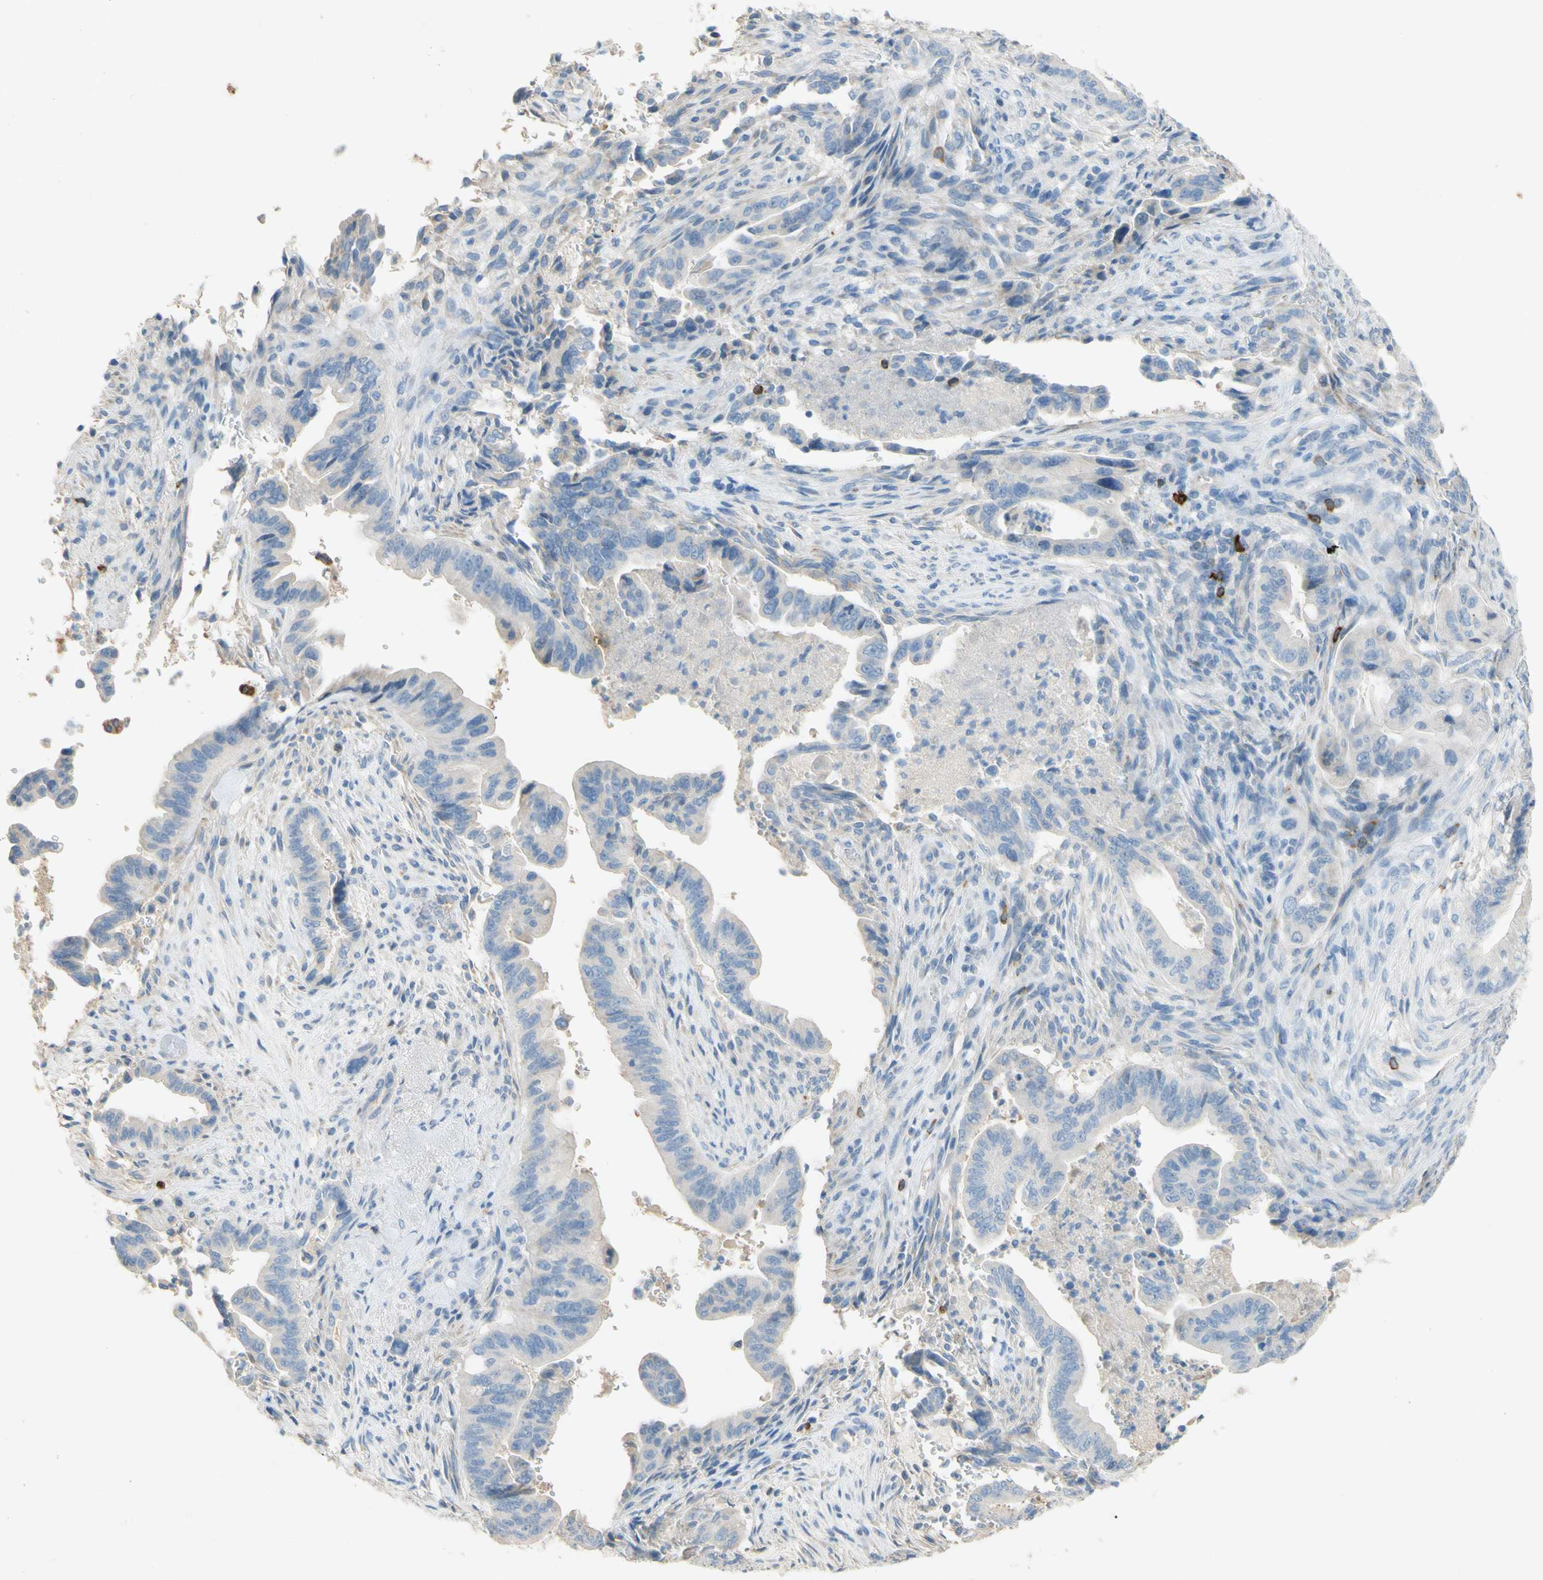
{"staining": {"intensity": "negative", "quantity": "none", "location": "none"}, "tissue": "pancreatic cancer", "cell_type": "Tumor cells", "image_type": "cancer", "snomed": [{"axis": "morphology", "description": "Adenocarcinoma, NOS"}, {"axis": "topography", "description": "Pancreas"}], "caption": "Tumor cells show no significant protein staining in pancreatic cancer (adenocarcinoma).", "gene": "PACSIN1", "patient": {"sex": "male", "age": 70}}